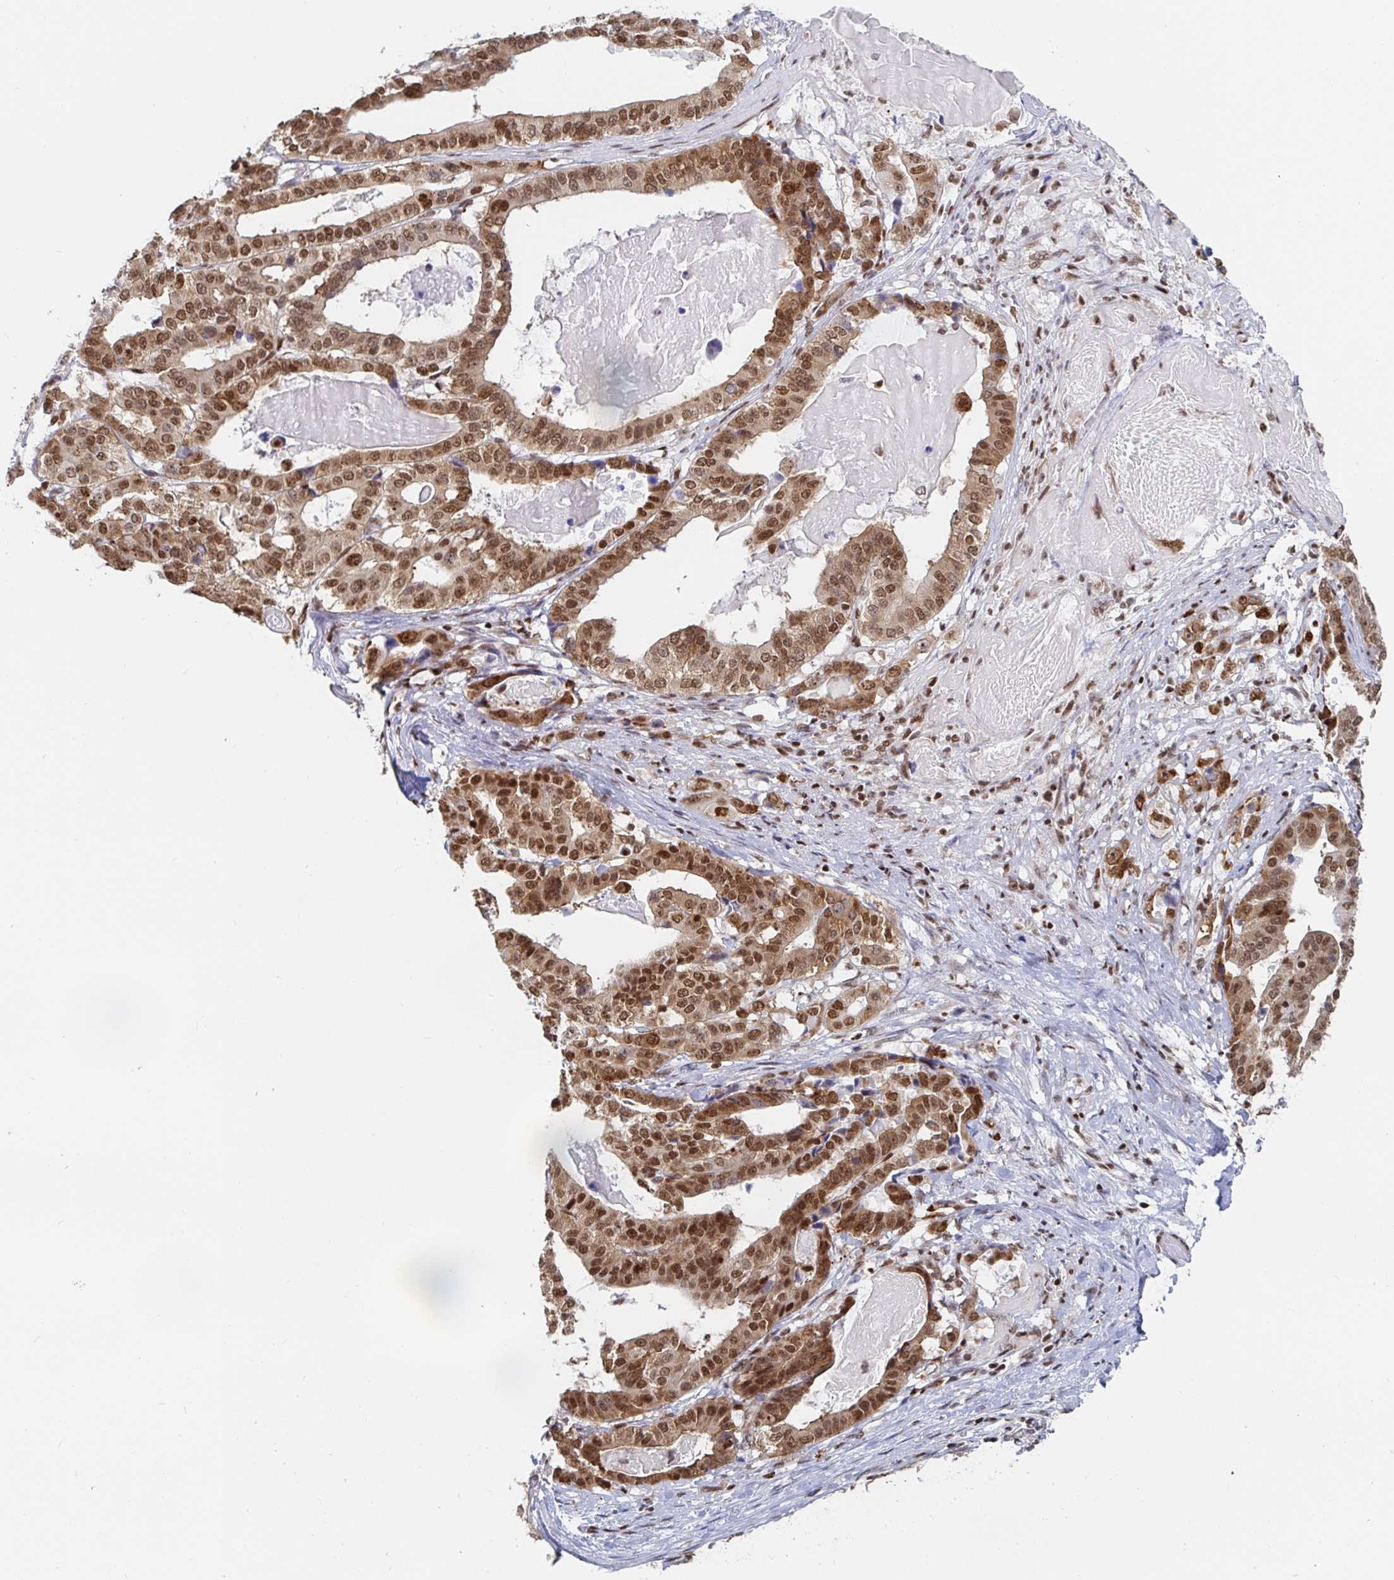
{"staining": {"intensity": "moderate", "quantity": ">75%", "location": "cytoplasmic/membranous,nuclear"}, "tissue": "stomach cancer", "cell_type": "Tumor cells", "image_type": "cancer", "snomed": [{"axis": "morphology", "description": "Adenocarcinoma, NOS"}, {"axis": "topography", "description": "Stomach"}], "caption": "Stomach cancer (adenocarcinoma) tissue displays moderate cytoplasmic/membranous and nuclear staining in about >75% of tumor cells, visualized by immunohistochemistry.", "gene": "EWSR1", "patient": {"sex": "male", "age": 48}}